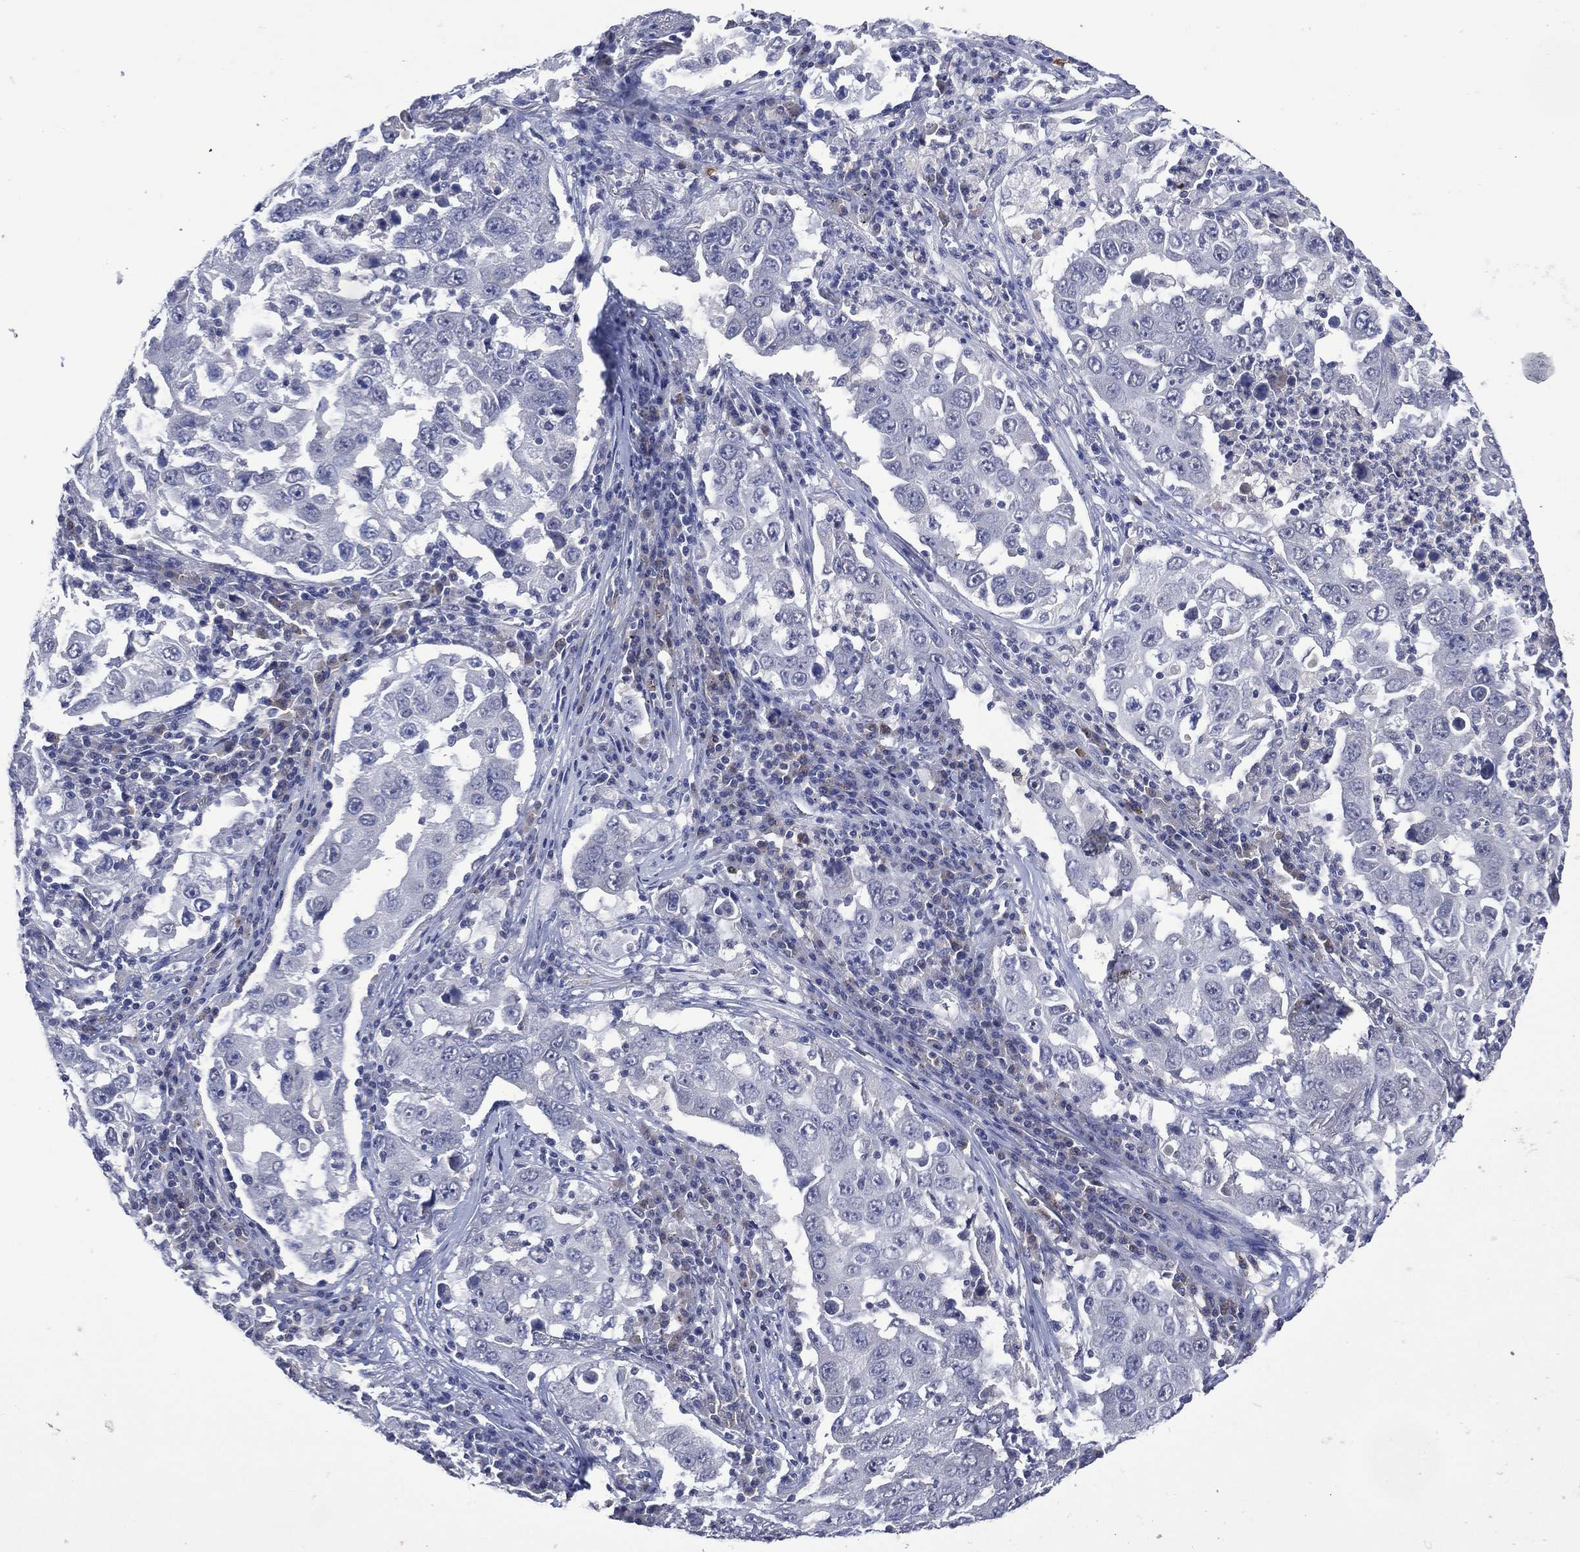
{"staining": {"intensity": "negative", "quantity": "none", "location": "none"}, "tissue": "lung cancer", "cell_type": "Tumor cells", "image_type": "cancer", "snomed": [{"axis": "morphology", "description": "Adenocarcinoma, NOS"}, {"axis": "topography", "description": "Lung"}], "caption": "Immunohistochemistry of human lung cancer demonstrates no positivity in tumor cells. Brightfield microscopy of IHC stained with DAB (3,3'-diaminobenzidine) (brown) and hematoxylin (blue), captured at high magnification.", "gene": "ASB10", "patient": {"sex": "male", "age": 73}}